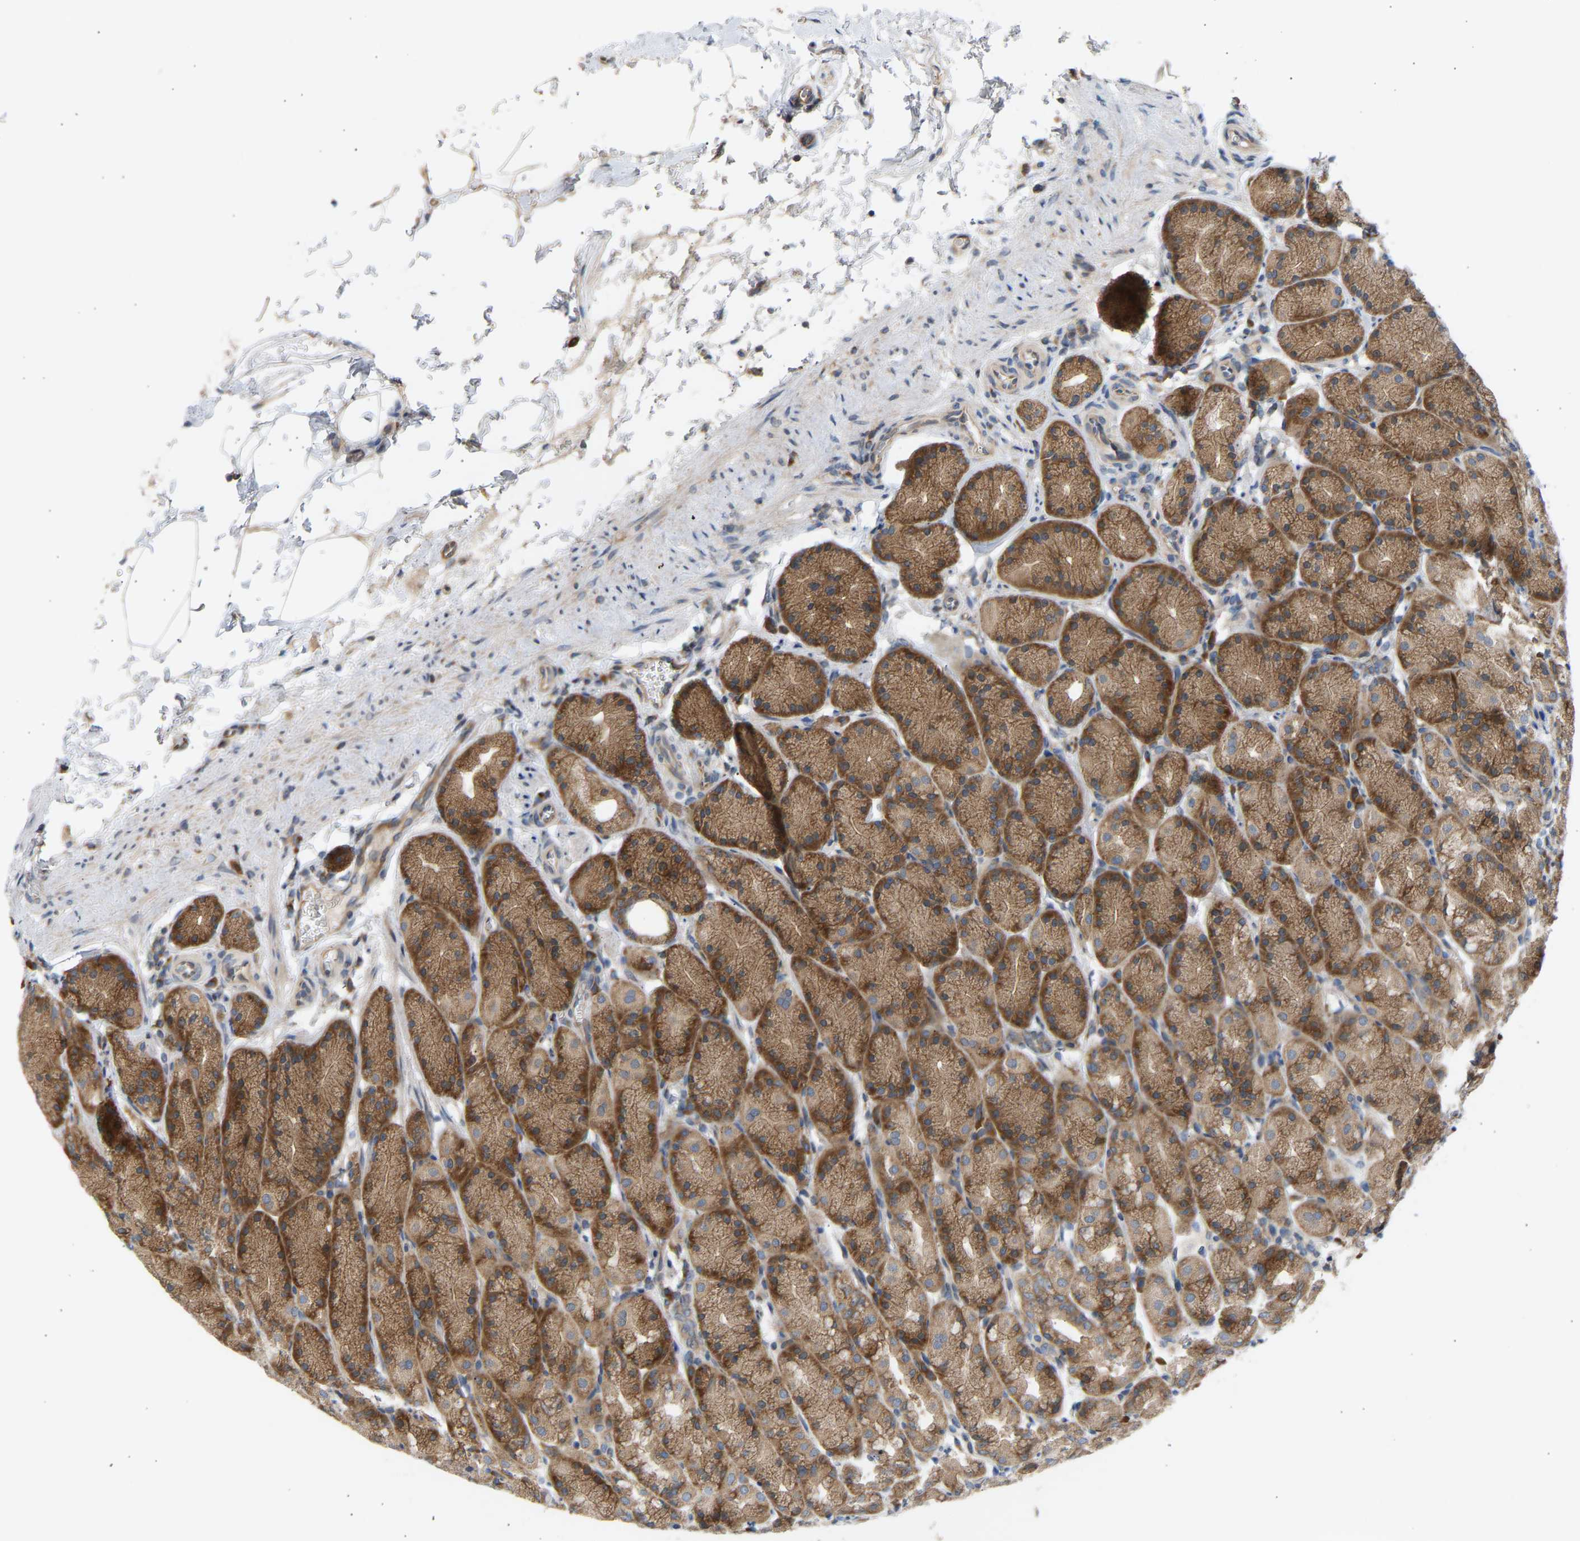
{"staining": {"intensity": "strong", "quantity": ">75%", "location": "cytoplasmic/membranous"}, "tissue": "stomach", "cell_type": "Glandular cells", "image_type": "normal", "snomed": [{"axis": "morphology", "description": "Normal tissue, NOS"}, {"axis": "topography", "description": "Stomach"}], "caption": "Immunohistochemical staining of normal human stomach demonstrates high levels of strong cytoplasmic/membranous expression in approximately >75% of glandular cells.", "gene": "GCN1", "patient": {"sex": "male", "age": 42}}